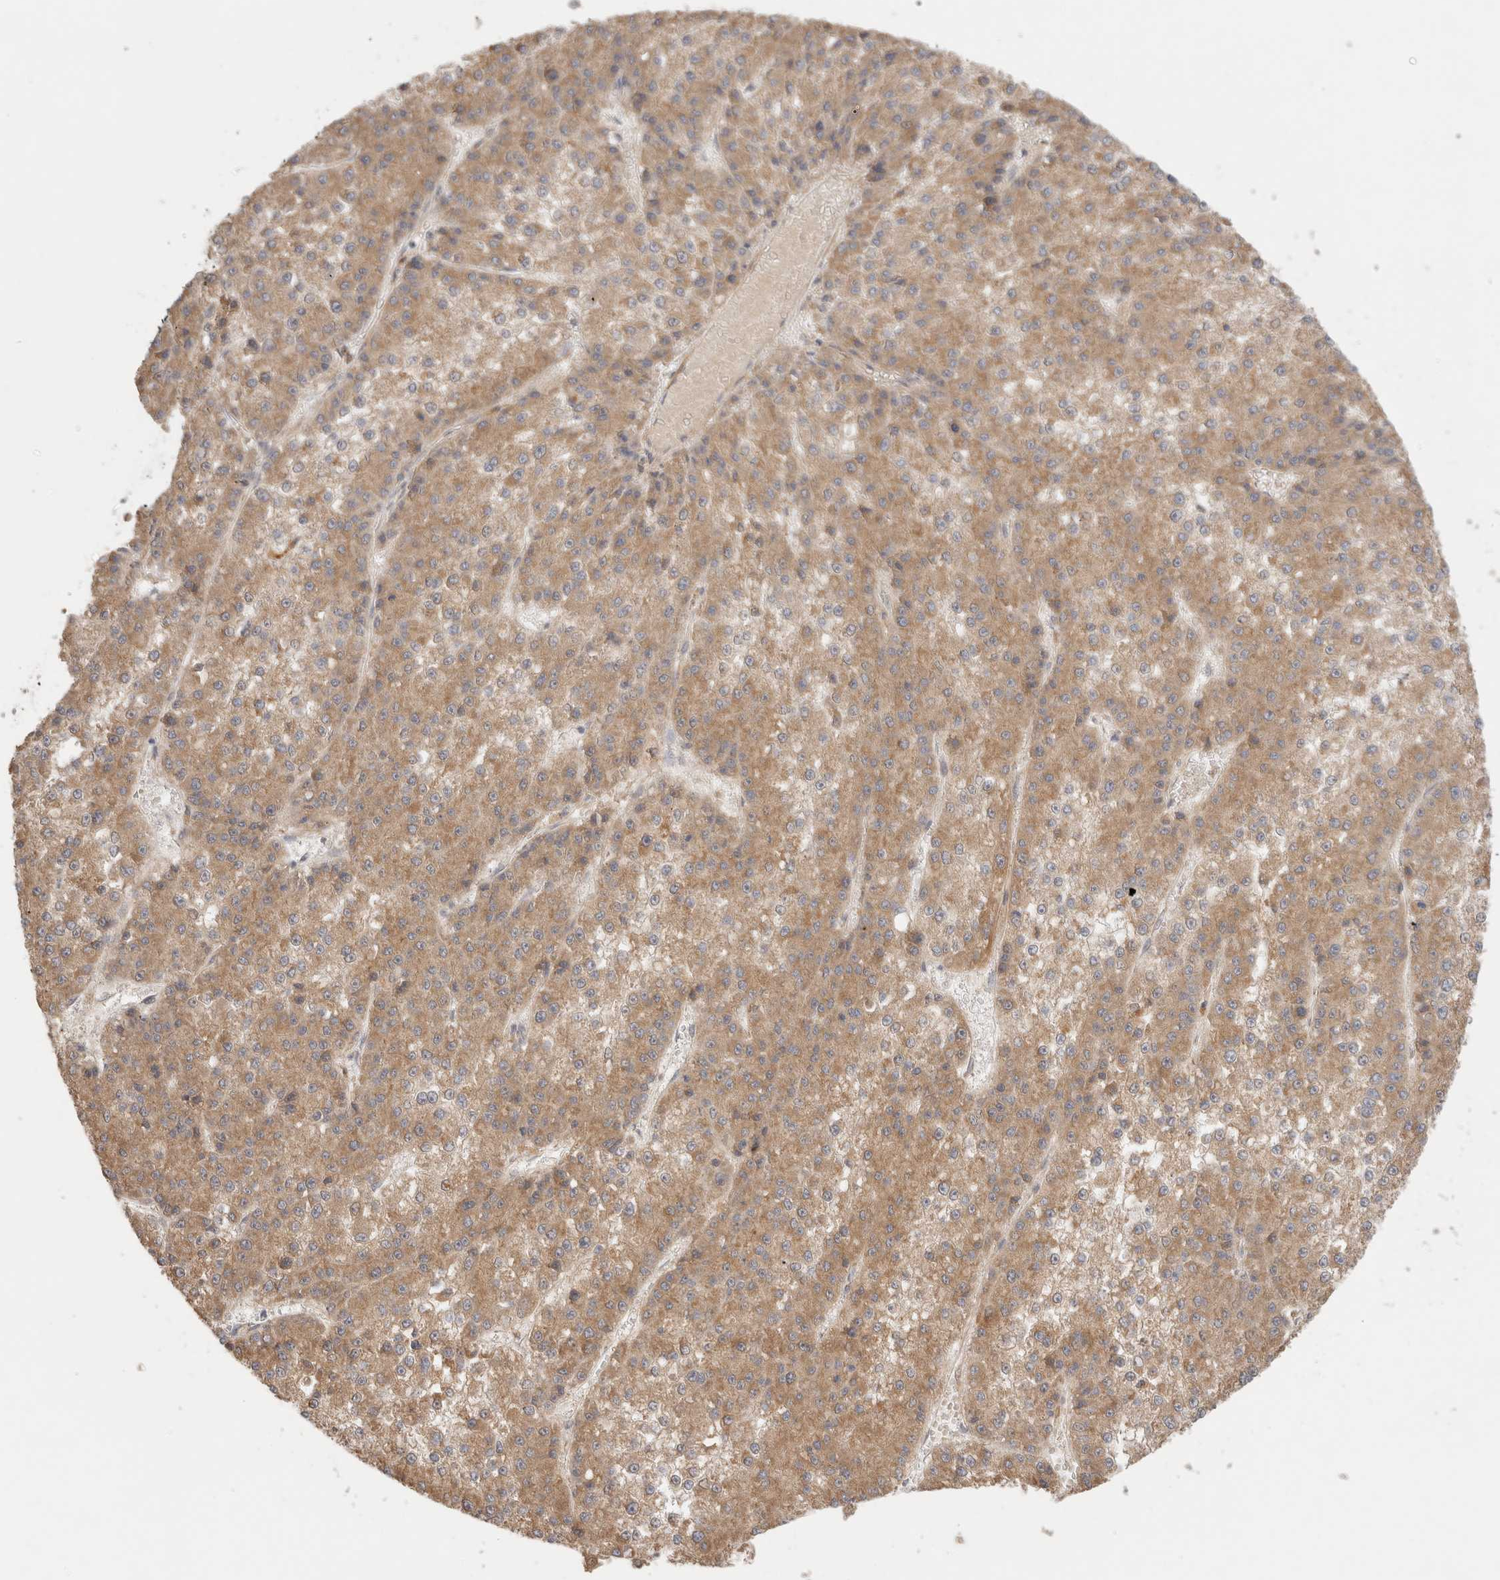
{"staining": {"intensity": "moderate", "quantity": ">75%", "location": "cytoplasmic/membranous"}, "tissue": "liver cancer", "cell_type": "Tumor cells", "image_type": "cancer", "snomed": [{"axis": "morphology", "description": "Carcinoma, Hepatocellular, NOS"}, {"axis": "topography", "description": "Liver"}], "caption": "An immunohistochemistry (IHC) micrograph of neoplastic tissue is shown. Protein staining in brown shows moderate cytoplasmic/membranous positivity in hepatocellular carcinoma (liver) within tumor cells. (Brightfield microscopy of DAB IHC at high magnification).", "gene": "SGK3", "patient": {"sex": "female", "age": 73}}